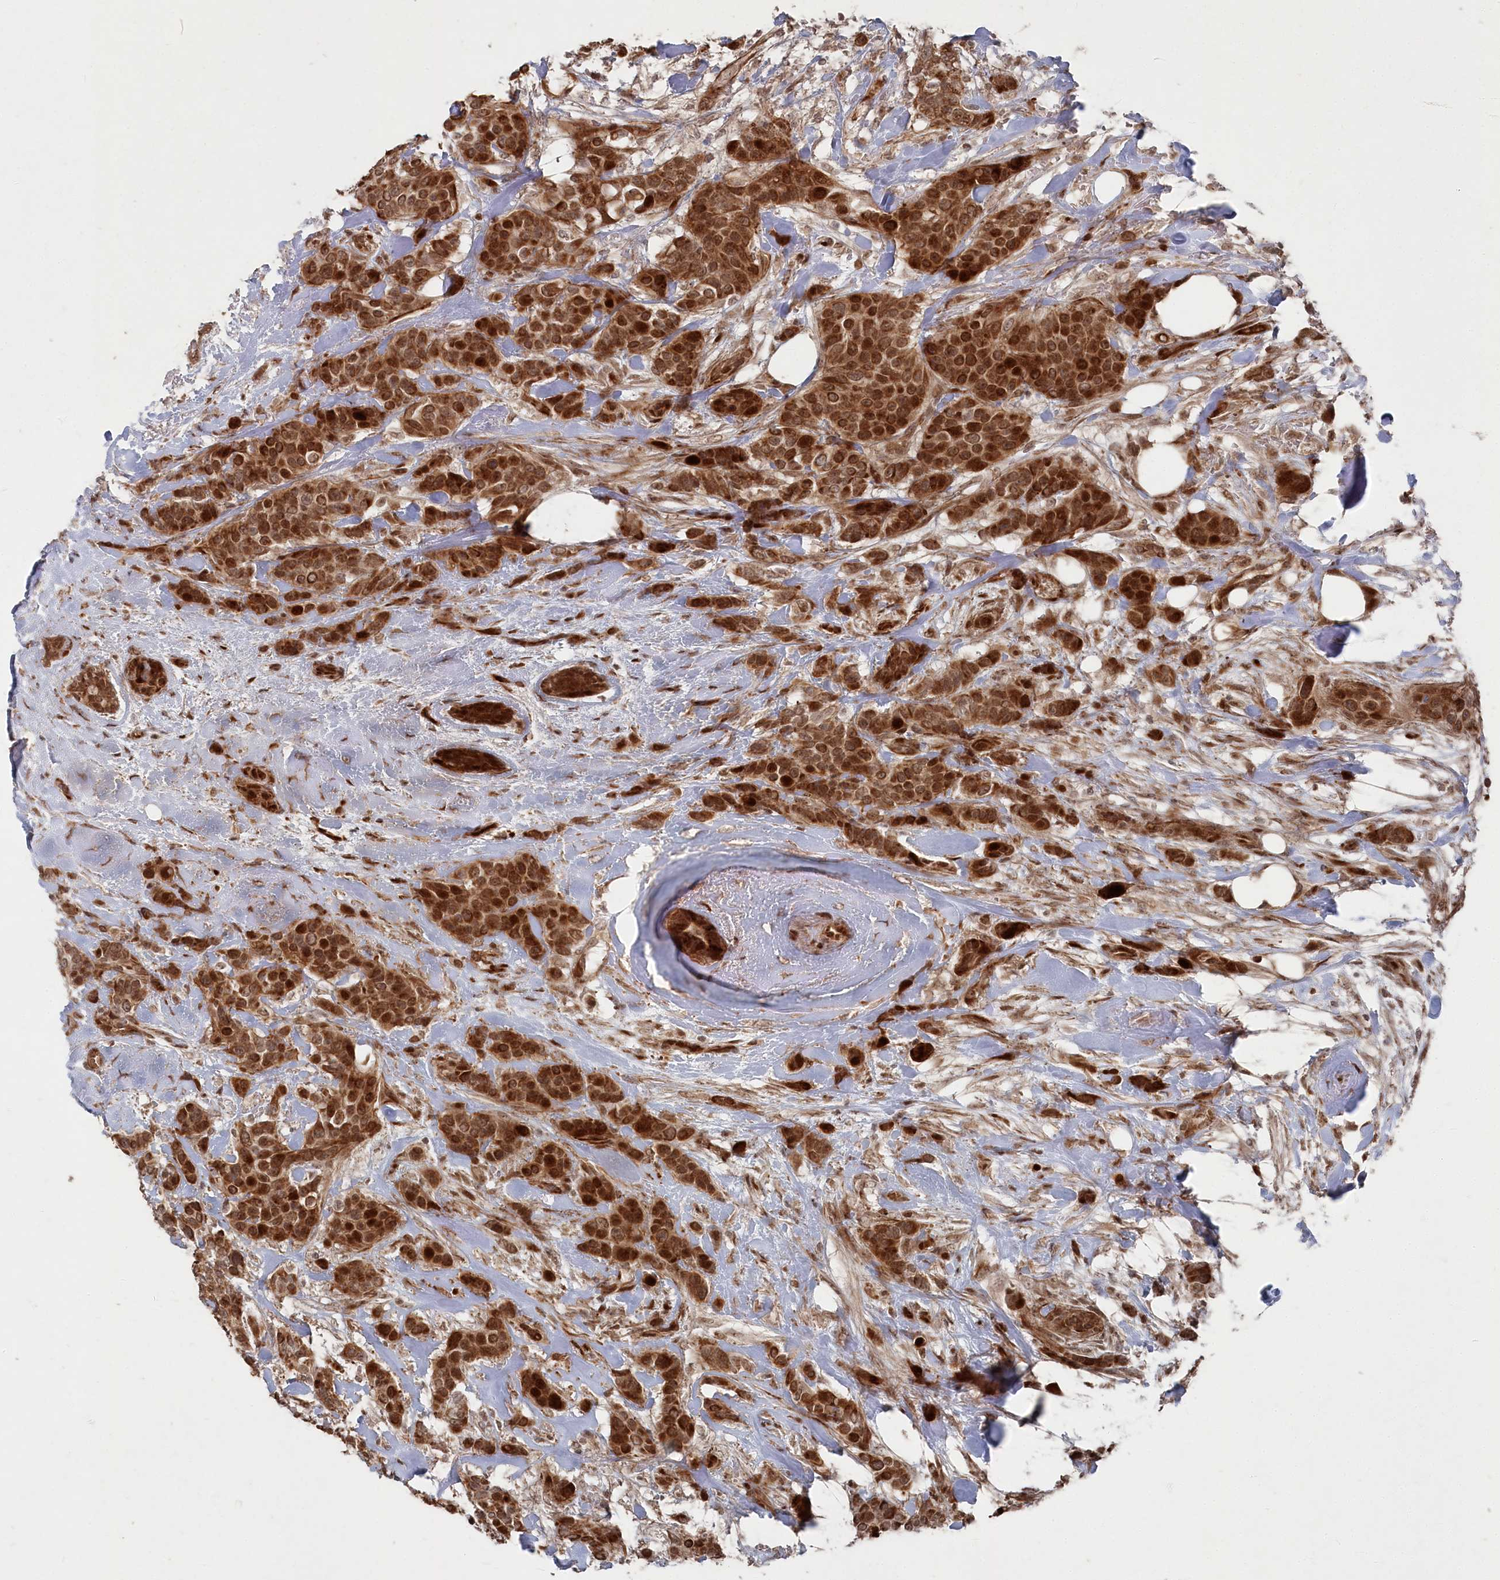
{"staining": {"intensity": "strong", "quantity": ">75%", "location": "cytoplasmic/membranous,nuclear"}, "tissue": "breast cancer", "cell_type": "Tumor cells", "image_type": "cancer", "snomed": [{"axis": "morphology", "description": "Lobular carcinoma"}, {"axis": "topography", "description": "Breast"}], "caption": "This histopathology image exhibits immunohistochemistry (IHC) staining of human breast cancer (lobular carcinoma), with high strong cytoplasmic/membranous and nuclear positivity in approximately >75% of tumor cells.", "gene": "POLR3A", "patient": {"sex": "female", "age": 51}}